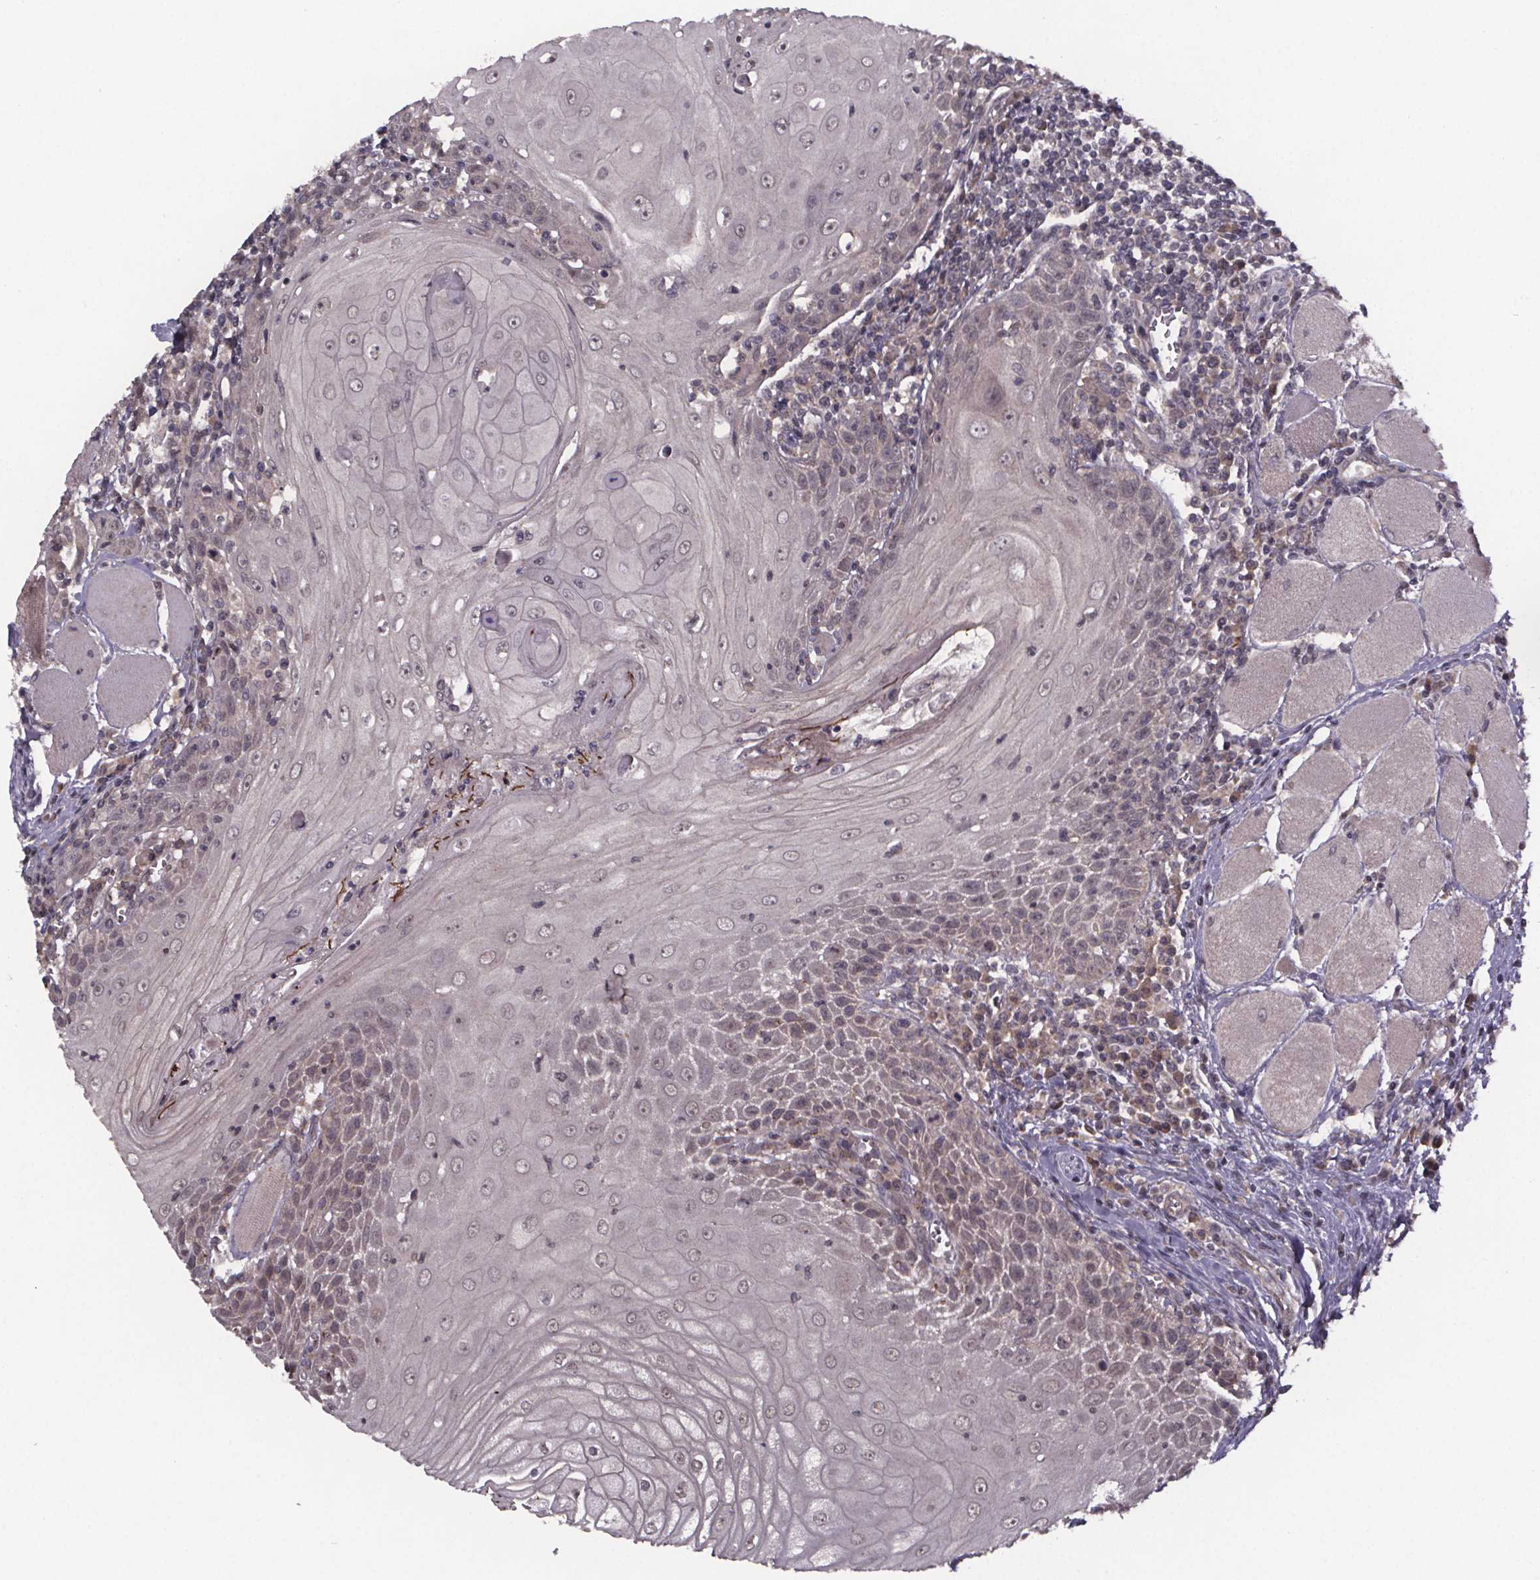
{"staining": {"intensity": "weak", "quantity": "<25%", "location": "cytoplasmic/membranous"}, "tissue": "head and neck cancer", "cell_type": "Tumor cells", "image_type": "cancer", "snomed": [{"axis": "morphology", "description": "Normal tissue, NOS"}, {"axis": "morphology", "description": "Squamous cell carcinoma, NOS"}, {"axis": "topography", "description": "Oral tissue"}, {"axis": "topography", "description": "Head-Neck"}], "caption": "Head and neck squamous cell carcinoma was stained to show a protein in brown. There is no significant staining in tumor cells.", "gene": "SAT1", "patient": {"sex": "male", "age": 52}}